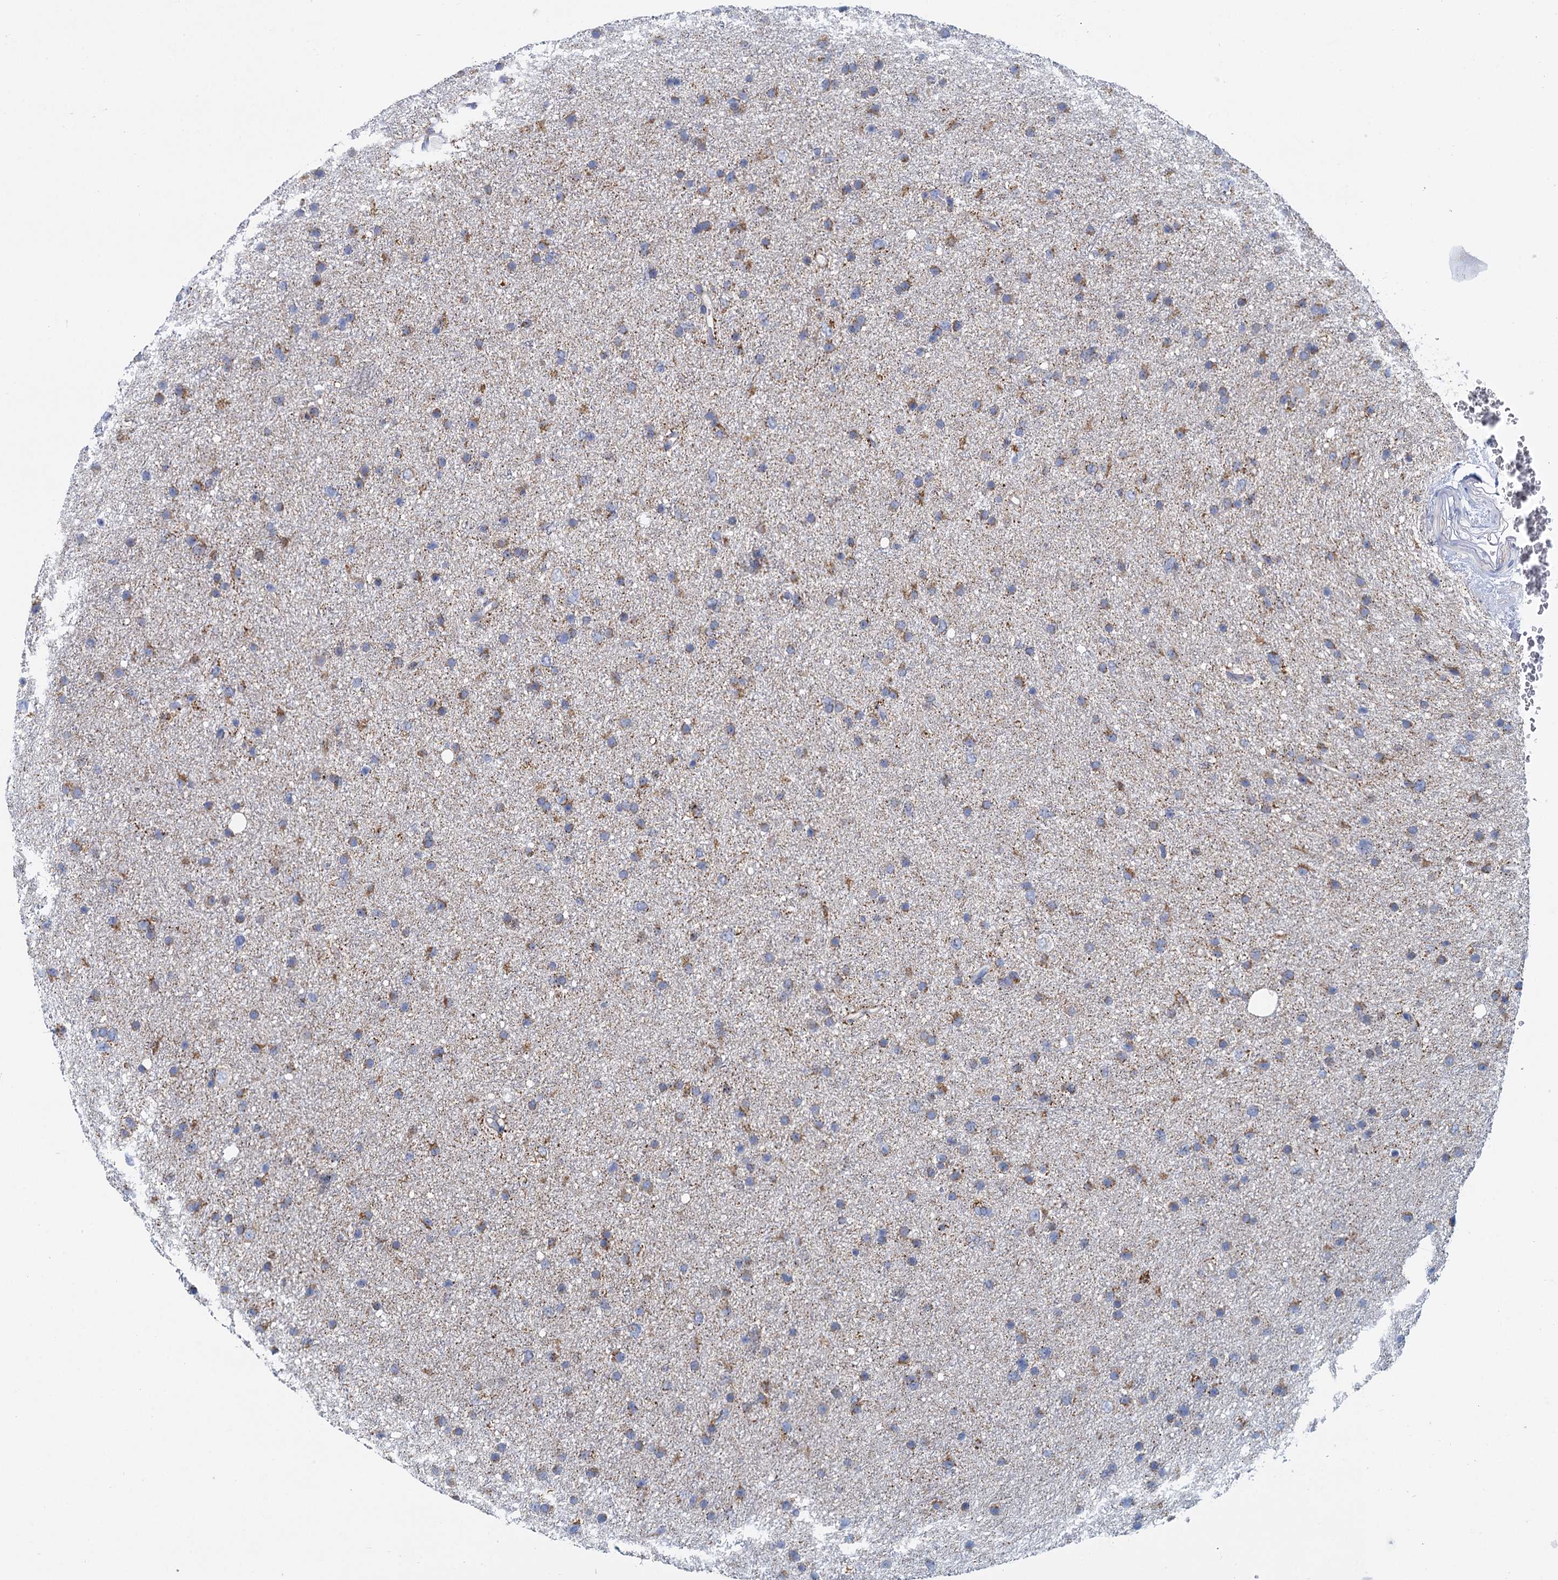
{"staining": {"intensity": "moderate", "quantity": "25%-75%", "location": "cytoplasmic/membranous"}, "tissue": "glioma", "cell_type": "Tumor cells", "image_type": "cancer", "snomed": [{"axis": "morphology", "description": "Glioma, malignant, Low grade"}, {"axis": "topography", "description": "Cerebral cortex"}], "caption": "Moderate cytoplasmic/membranous protein positivity is identified in approximately 25%-75% of tumor cells in glioma. The staining is performed using DAB (3,3'-diaminobenzidine) brown chromogen to label protein expression. The nuclei are counter-stained blue using hematoxylin.", "gene": "CCP110", "patient": {"sex": "female", "age": 39}}